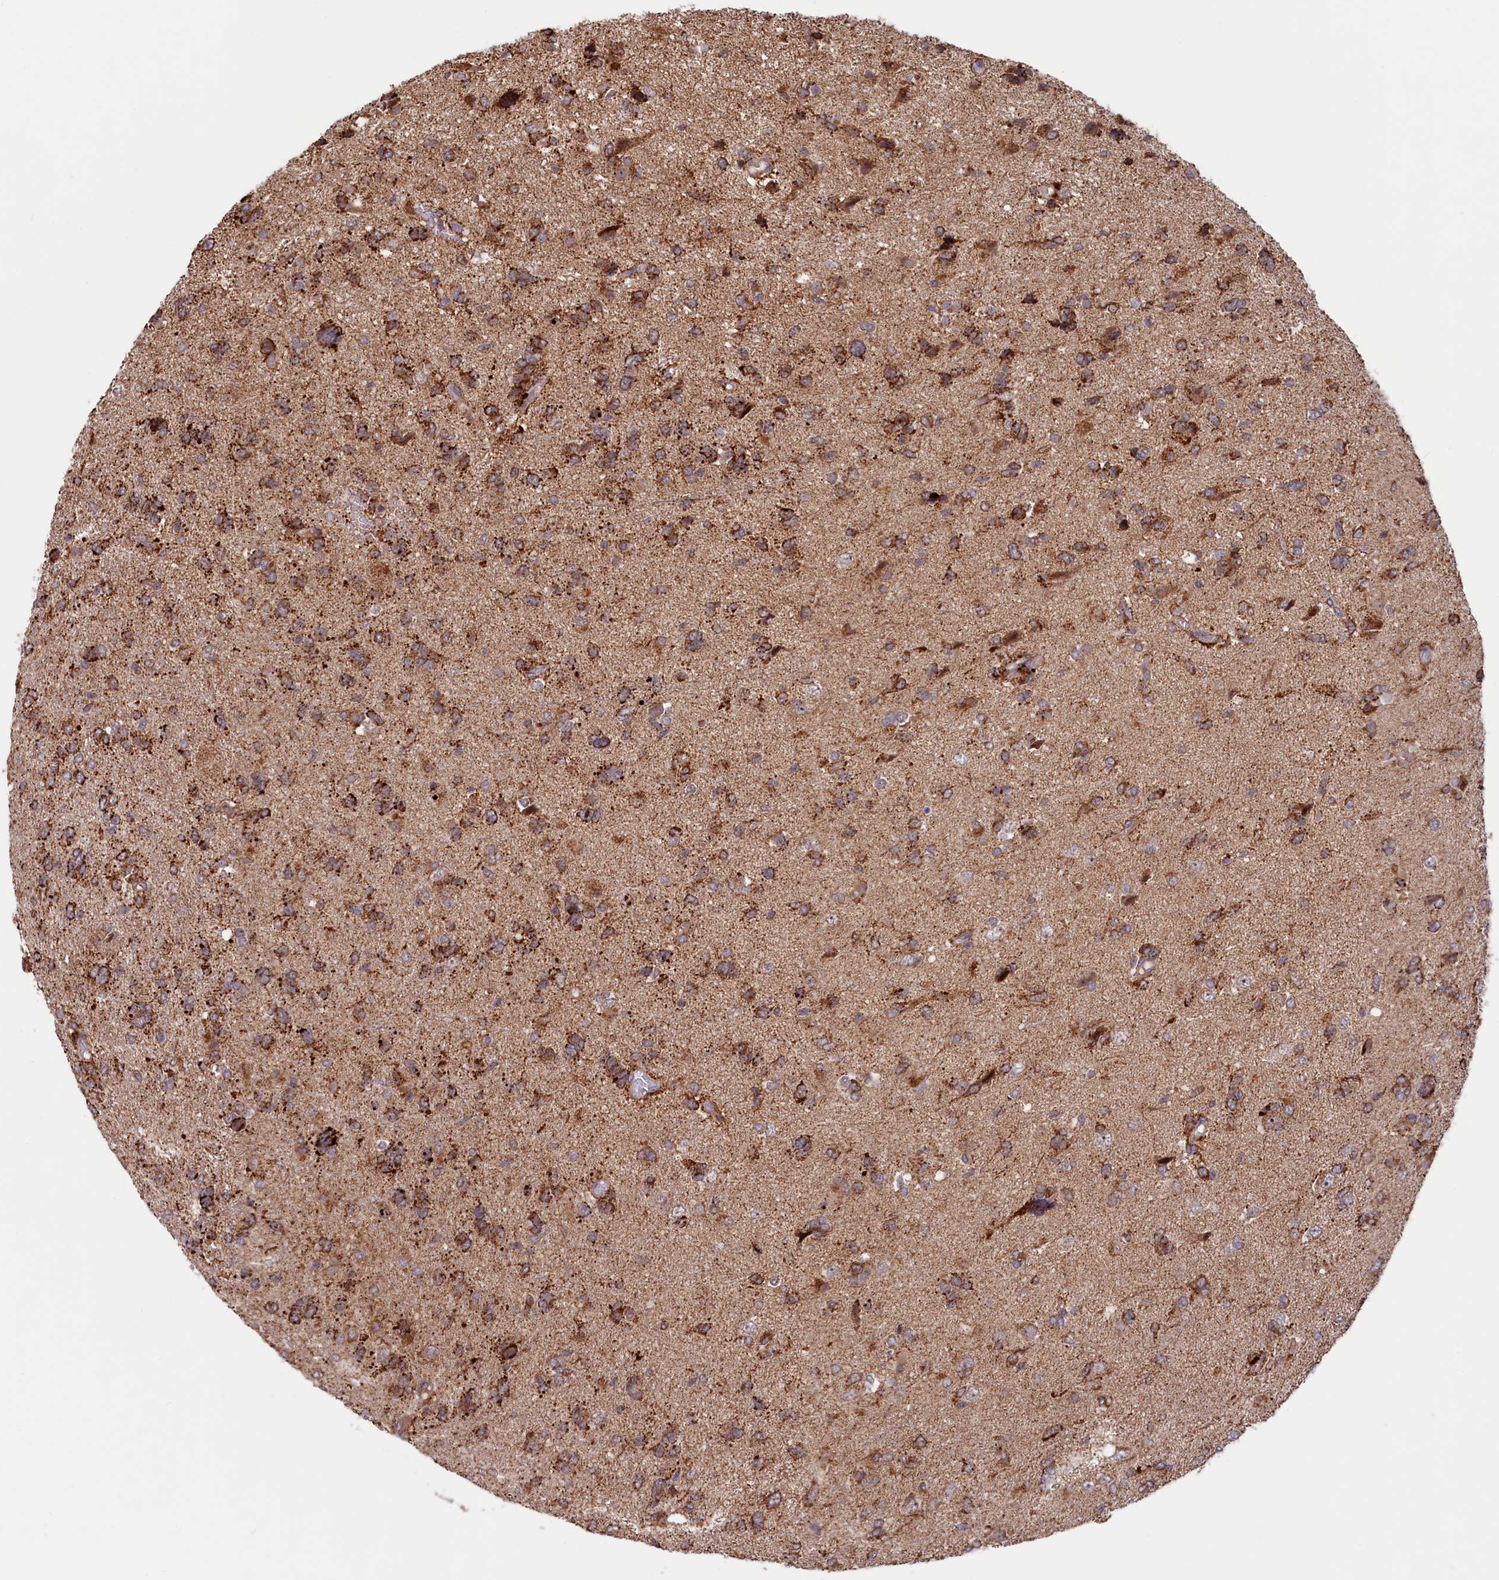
{"staining": {"intensity": "strong", "quantity": ">75%", "location": "cytoplasmic/membranous"}, "tissue": "glioma", "cell_type": "Tumor cells", "image_type": "cancer", "snomed": [{"axis": "morphology", "description": "Glioma, malignant, High grade"}, {"axis": "topography", "description": "Brain"}], "caption": "Protein expression analysis of malignant high-grade glioma displays strong cytoplasmic/membranous expression in approximately >75% of tumor cells.", "gene": "DUS3L", "patient": {"sex": "female", "age": 59}}